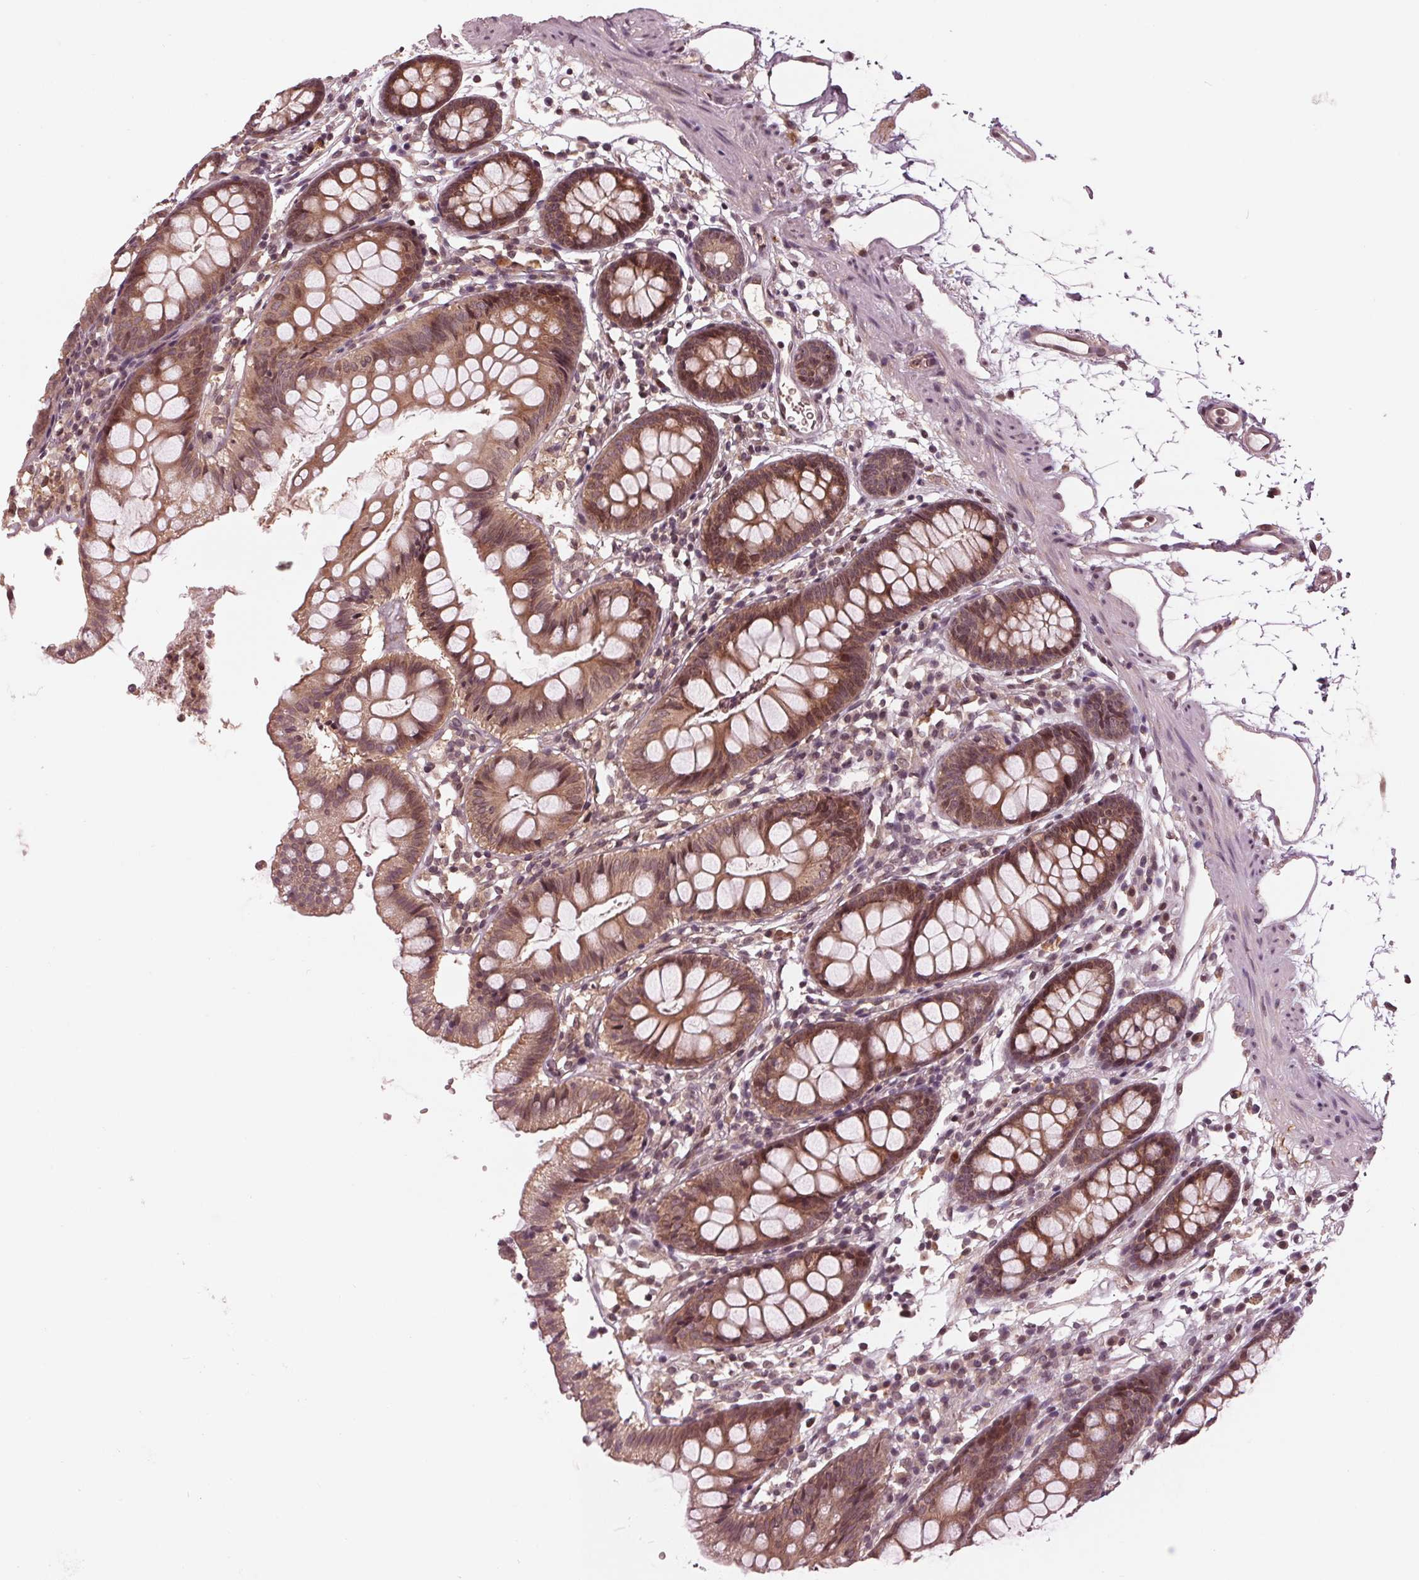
{"staining": {"intensity": "weak", "quantity": "25%-75%", "location": "cytoplasmic/membranous,nuclear"}, "tissue": "colon", "cell_type": "Endothelial cells", "image_type": "normal", "snomed": [{"axis": "morphology", "description": "Normal tissue, NOS"}, {"axis": "topography", "description": "Colon"}], "caption": "Benign colon was stained to show a protein in brown. There is low levels of weak cytoplasmic/membranous,nuclear positivity in about 25%-75% of endothelial cells. The staining was performed using DAB (3,3'-diaminobenzidine) to visualize the protein expression in brown, while the nuclei were stained in blue with hematoxylin (Magnification: 20x).", "gene": "ZNF471", "patient": {"sex": "female", "age": 84}}